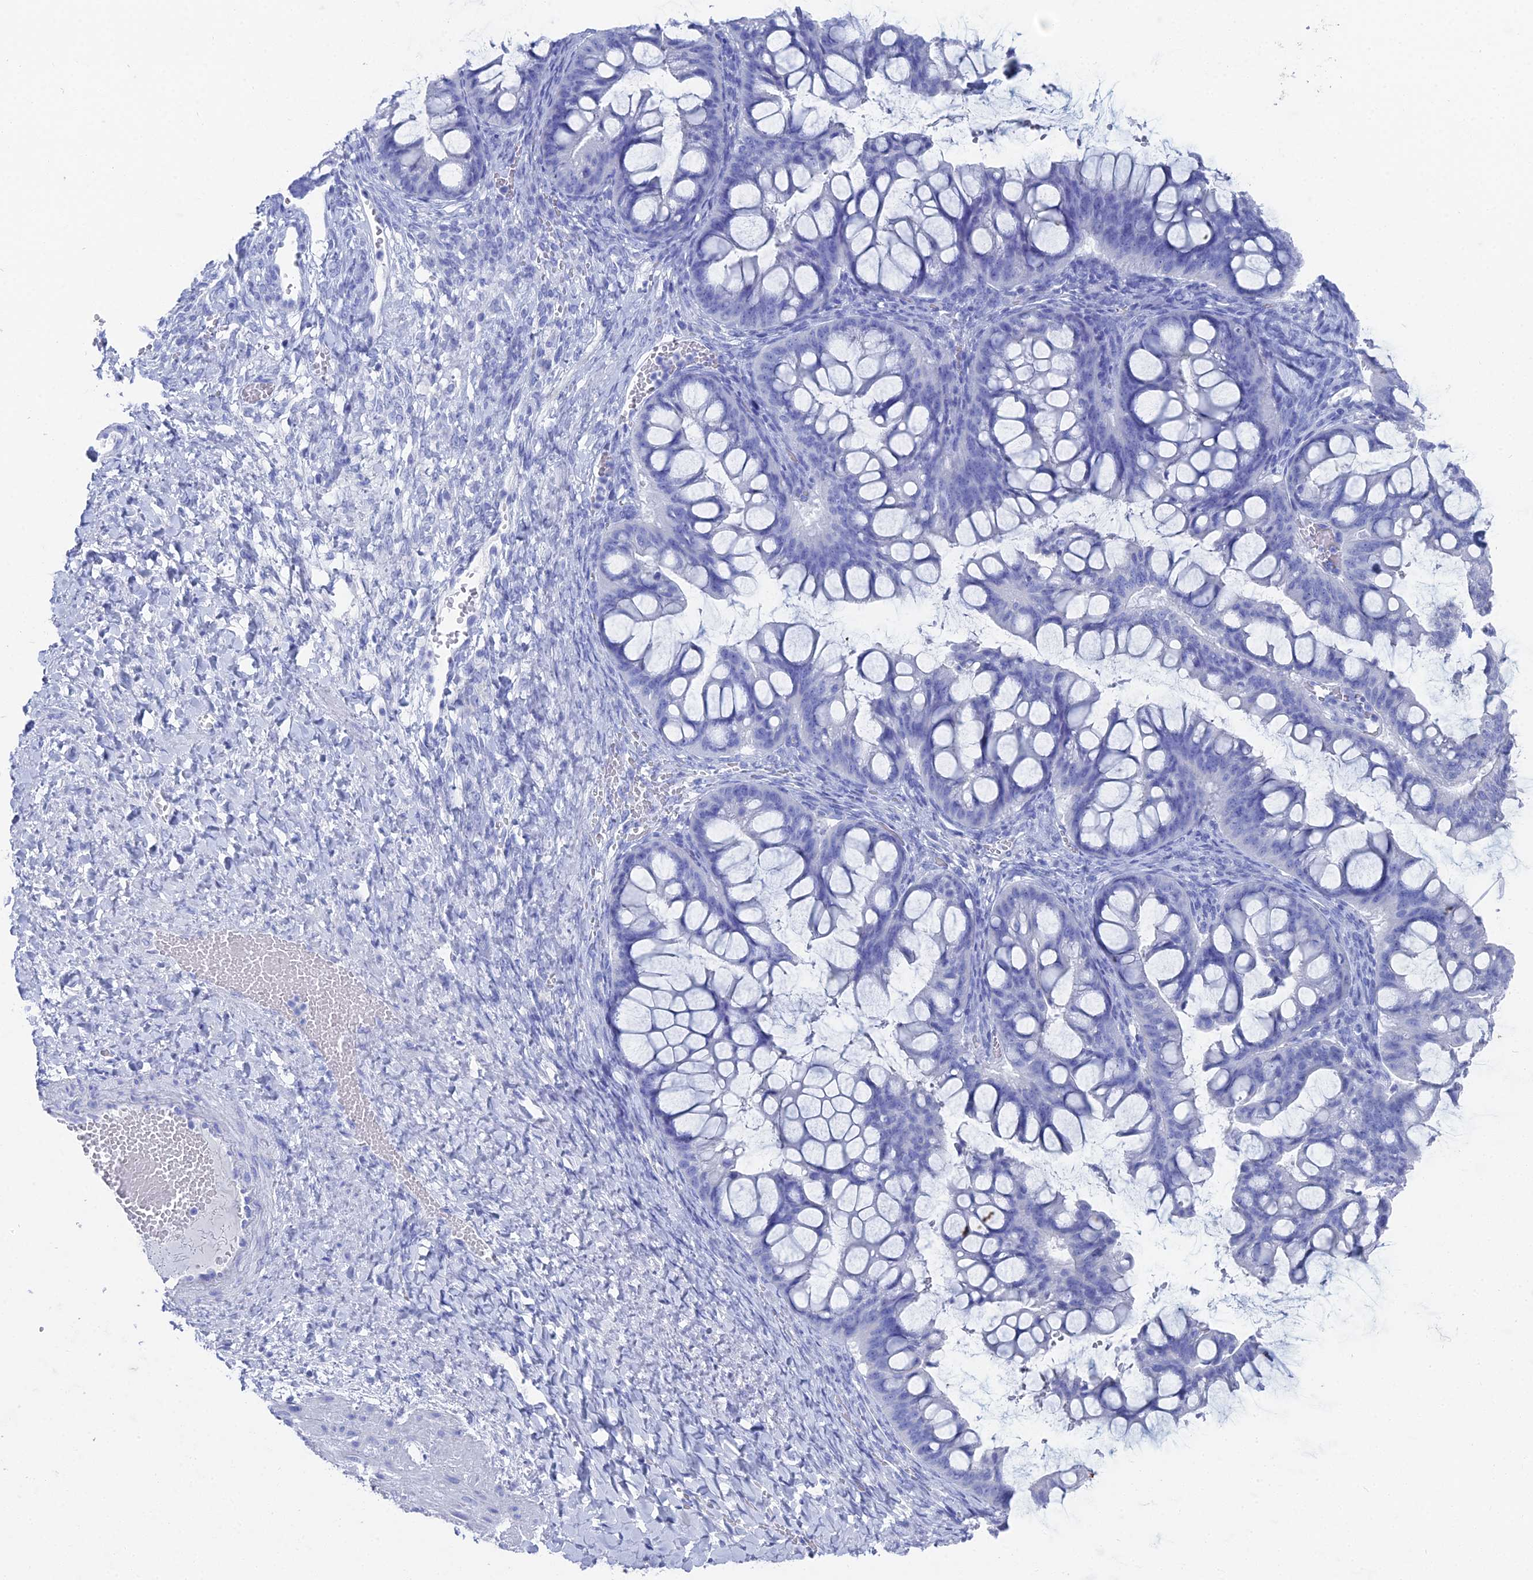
{"staining": {"intensity": "negative", "quantity": "none", "location": "none"}, "tissue": "ovarian cancer", "cell_type": "Tumor cells", "image_type": "cancer", "snomed": [{"axis": "morphology", "description": "Cystadenocarcinoma, mucinous, NOS"}, {"axis": "topography", "description": "Ovary"}], "caption": "Tumor cells show no significant protein expression in ovarian mucinous cystadenocarcinoma.", "gene": "ENPP3", "patient": {"sex": "female", "age": 73}}